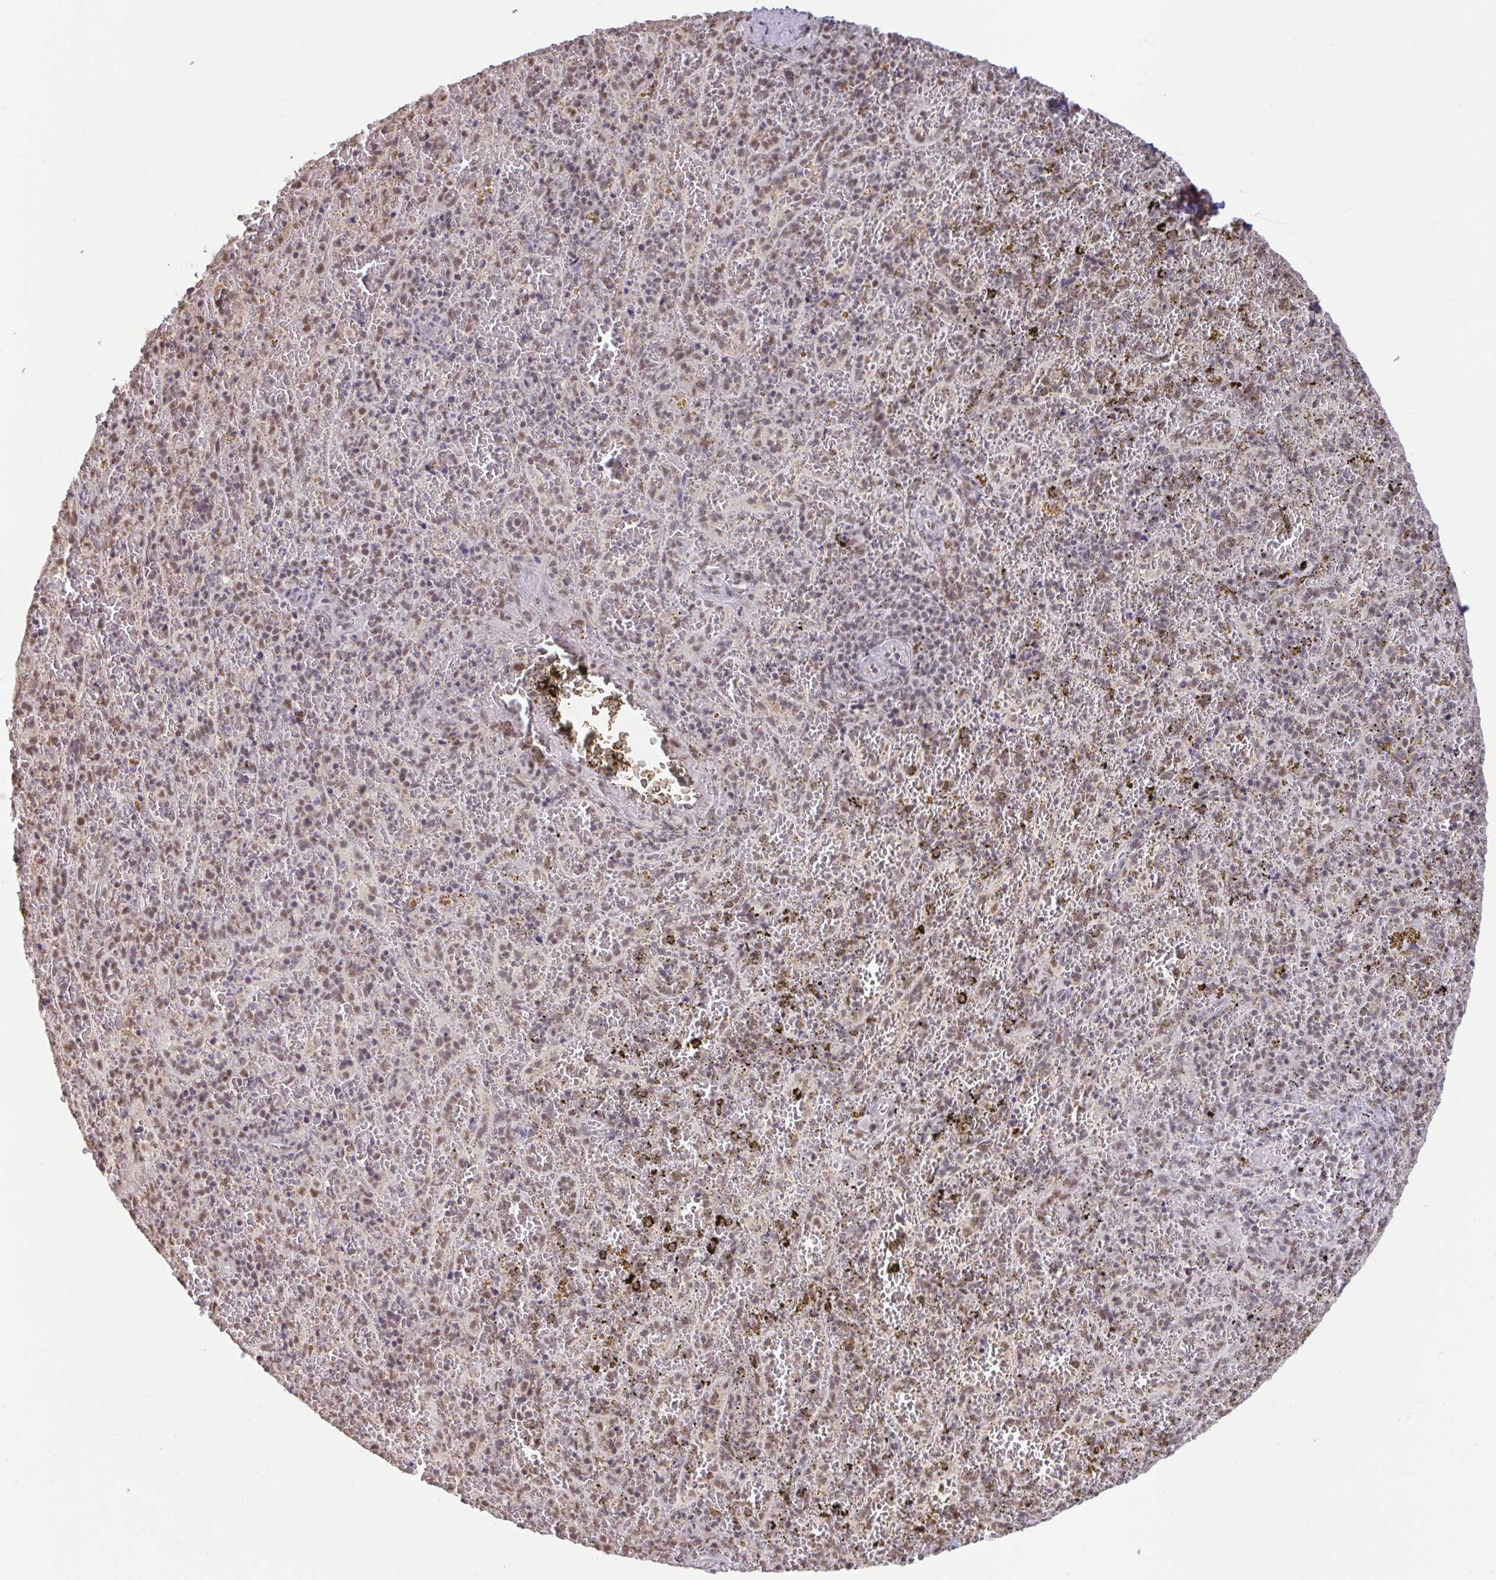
{"staining": {"intensity": "weak", "quantity": "25%-75%", "location": "nuclear"}, "tissue": "spleen", "cell_type": "Cells in red pulp", "image_type": "normal", "snomed": [{"axis": "morphology", "description": "Normal tissue, NOS"}, {"axis": "topography", "description": "Spleen"}], "caption": "Spleen stained with DAB IHC demonstrates low levels of weak nuclear positivity in approximately 25%-75% of cells in red pulp.", "gene": "PUF60", "patient": {"sex": "female", "age": 50}}